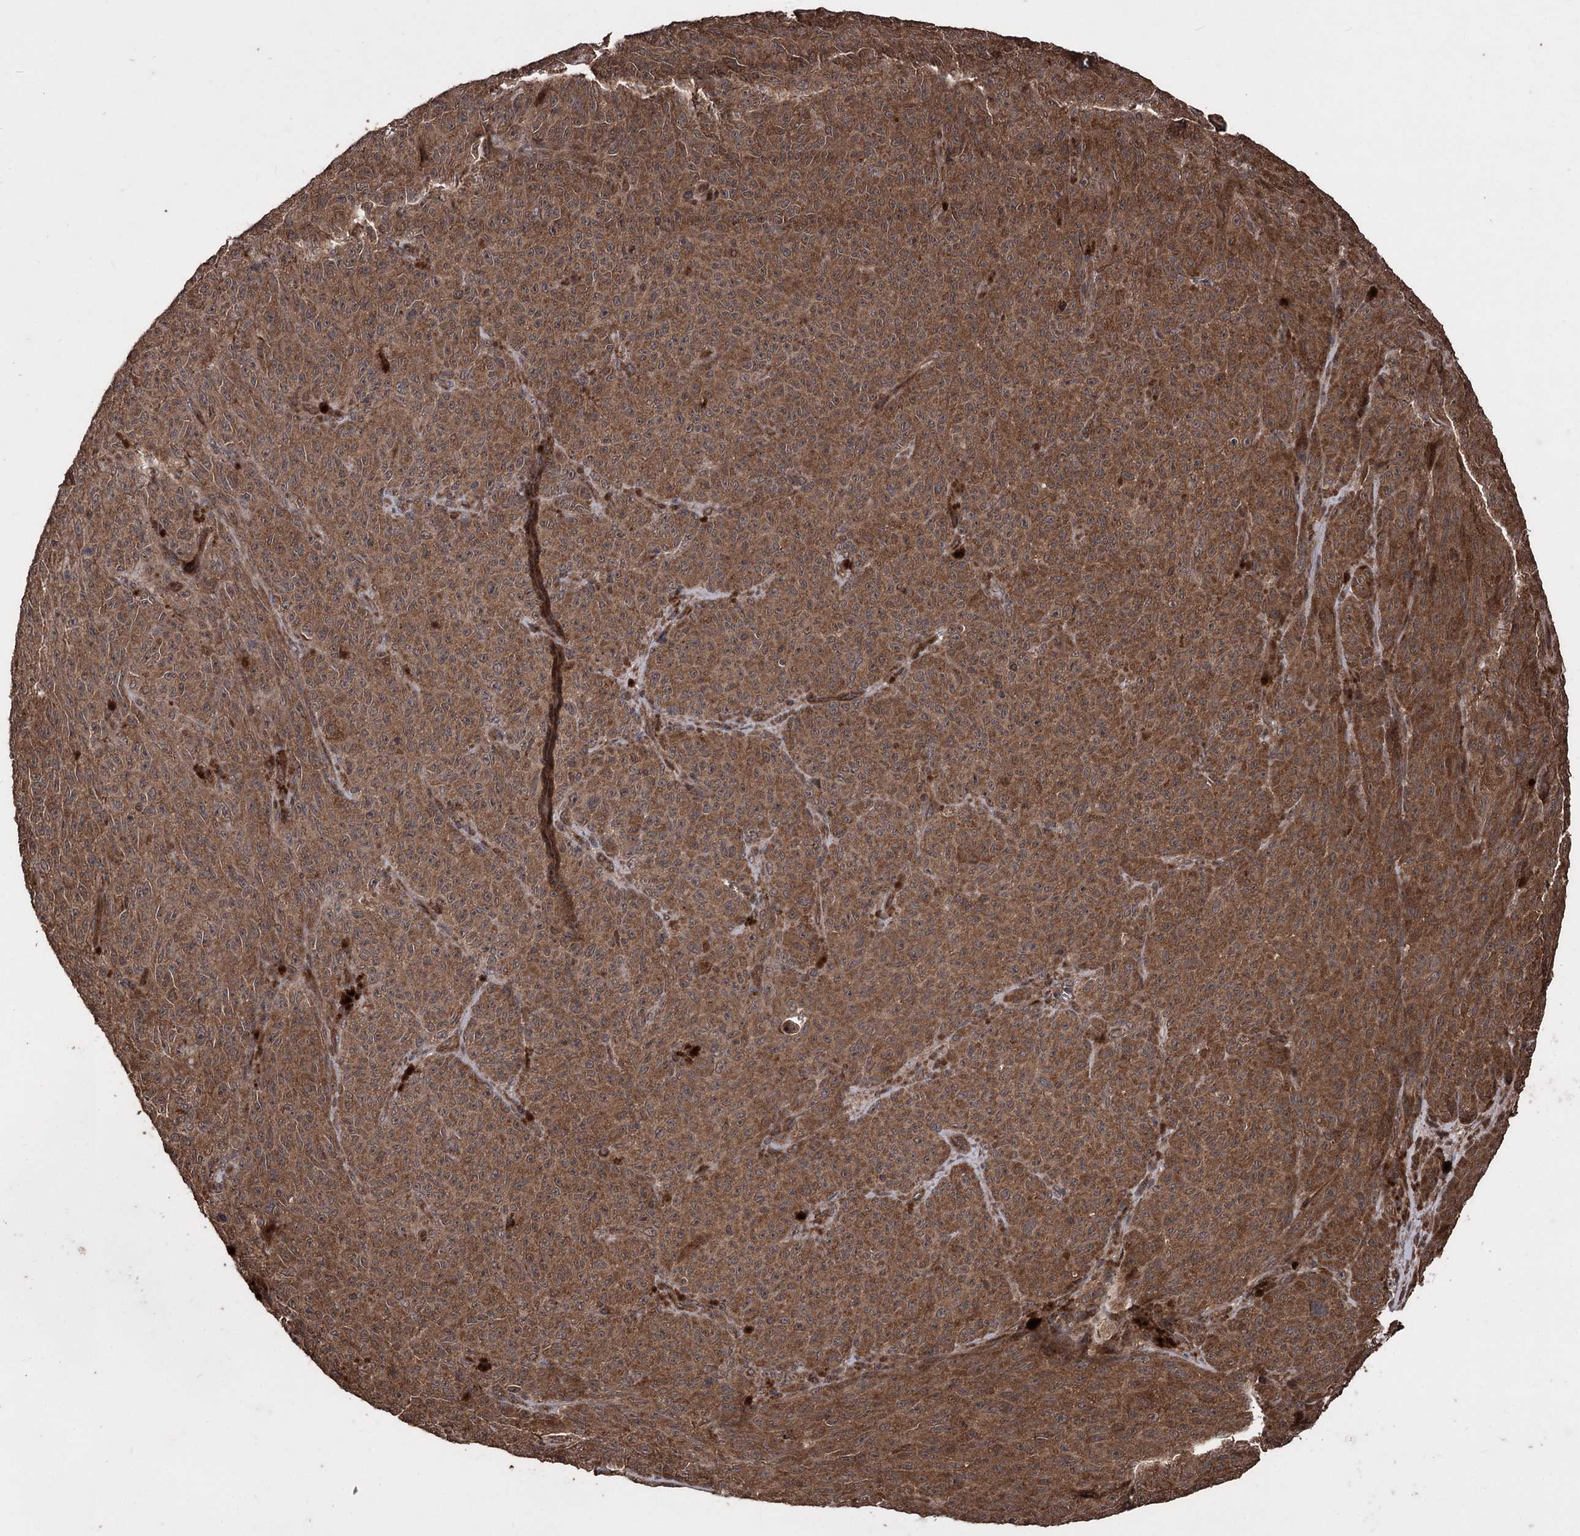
{"staining": {"intensity": "moderate", "quantity": ">75%", "location": "cytoplasmic/membranous"}, "tissue": "melanoma", "cell_type": "Tumor cells", "image_type": "cancer", "snomed": [{"axis": "morphology", "description": "Malignant melanoma, NOS"}, {"axis": "topography", "description": "Skin"}], "caption": "Tumor cells show moderate cytoplasmic/membranous staining in approximately >75% of cells in malignant melanoma.", "gene": "RASSF3", "patient": {"sex": "female", "age": 82}}